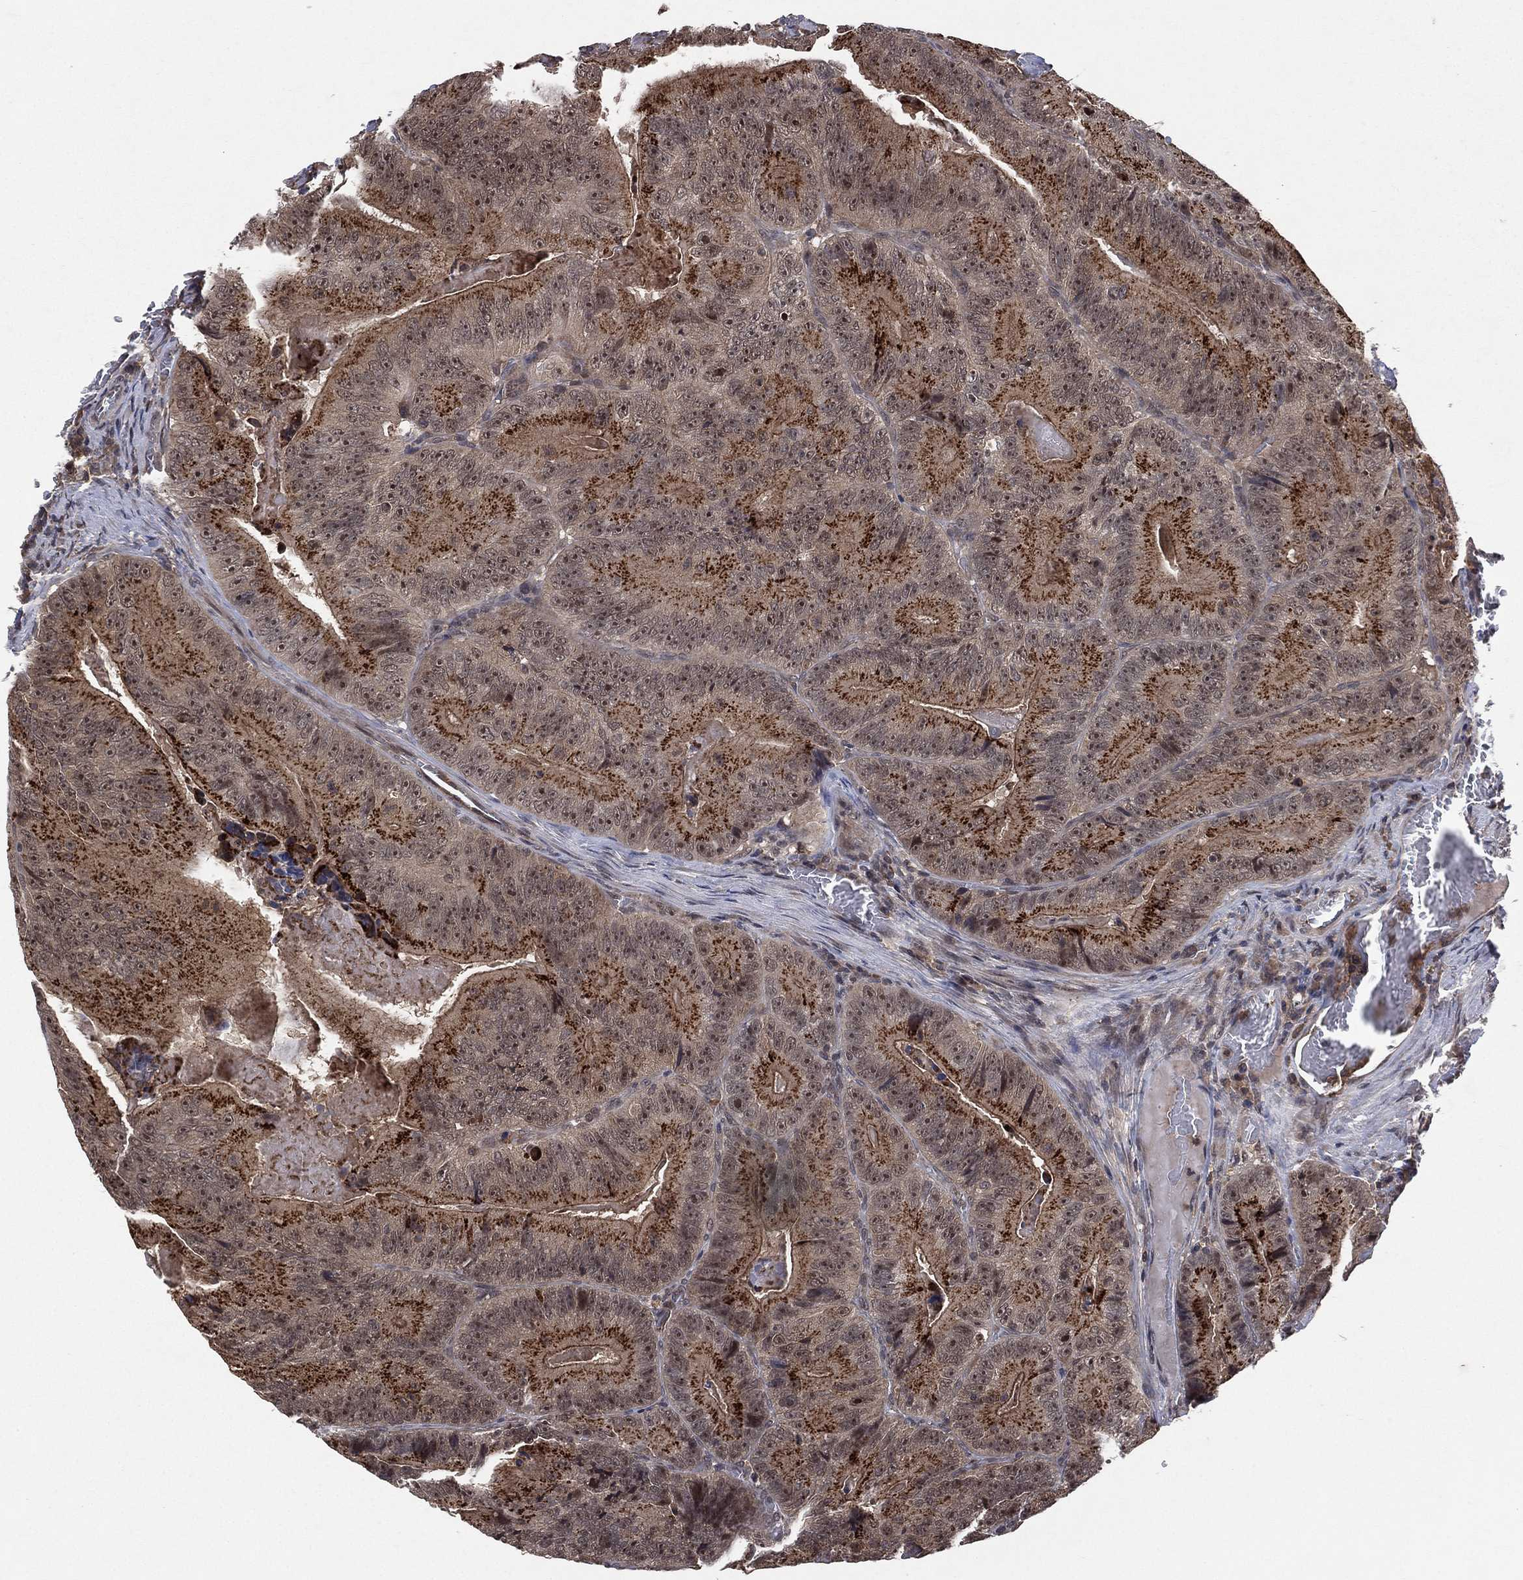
{"staining": {"intensity": "strong", "quantity": "<25%", "location": "cytoplasmic/membranous"}, "tissue": "colorectal cancer", "cell_type": "Tumor cells", "image_type": "cancer", "snomed": [{"axis": "morphology", "description": "Adenocarcinoma, NOS"}, {"axis": "topography", "description": "Colon"}], "caption": "Immunohistochemical staining of colorectal cancer (adenocarcinoma) demonstrates medium levels of strong cytoplasmic/membranous protein positivity in about <25% of tumor cells.", "gene": "ATG4B", "patient": {"sex": "female", "age": 86}}